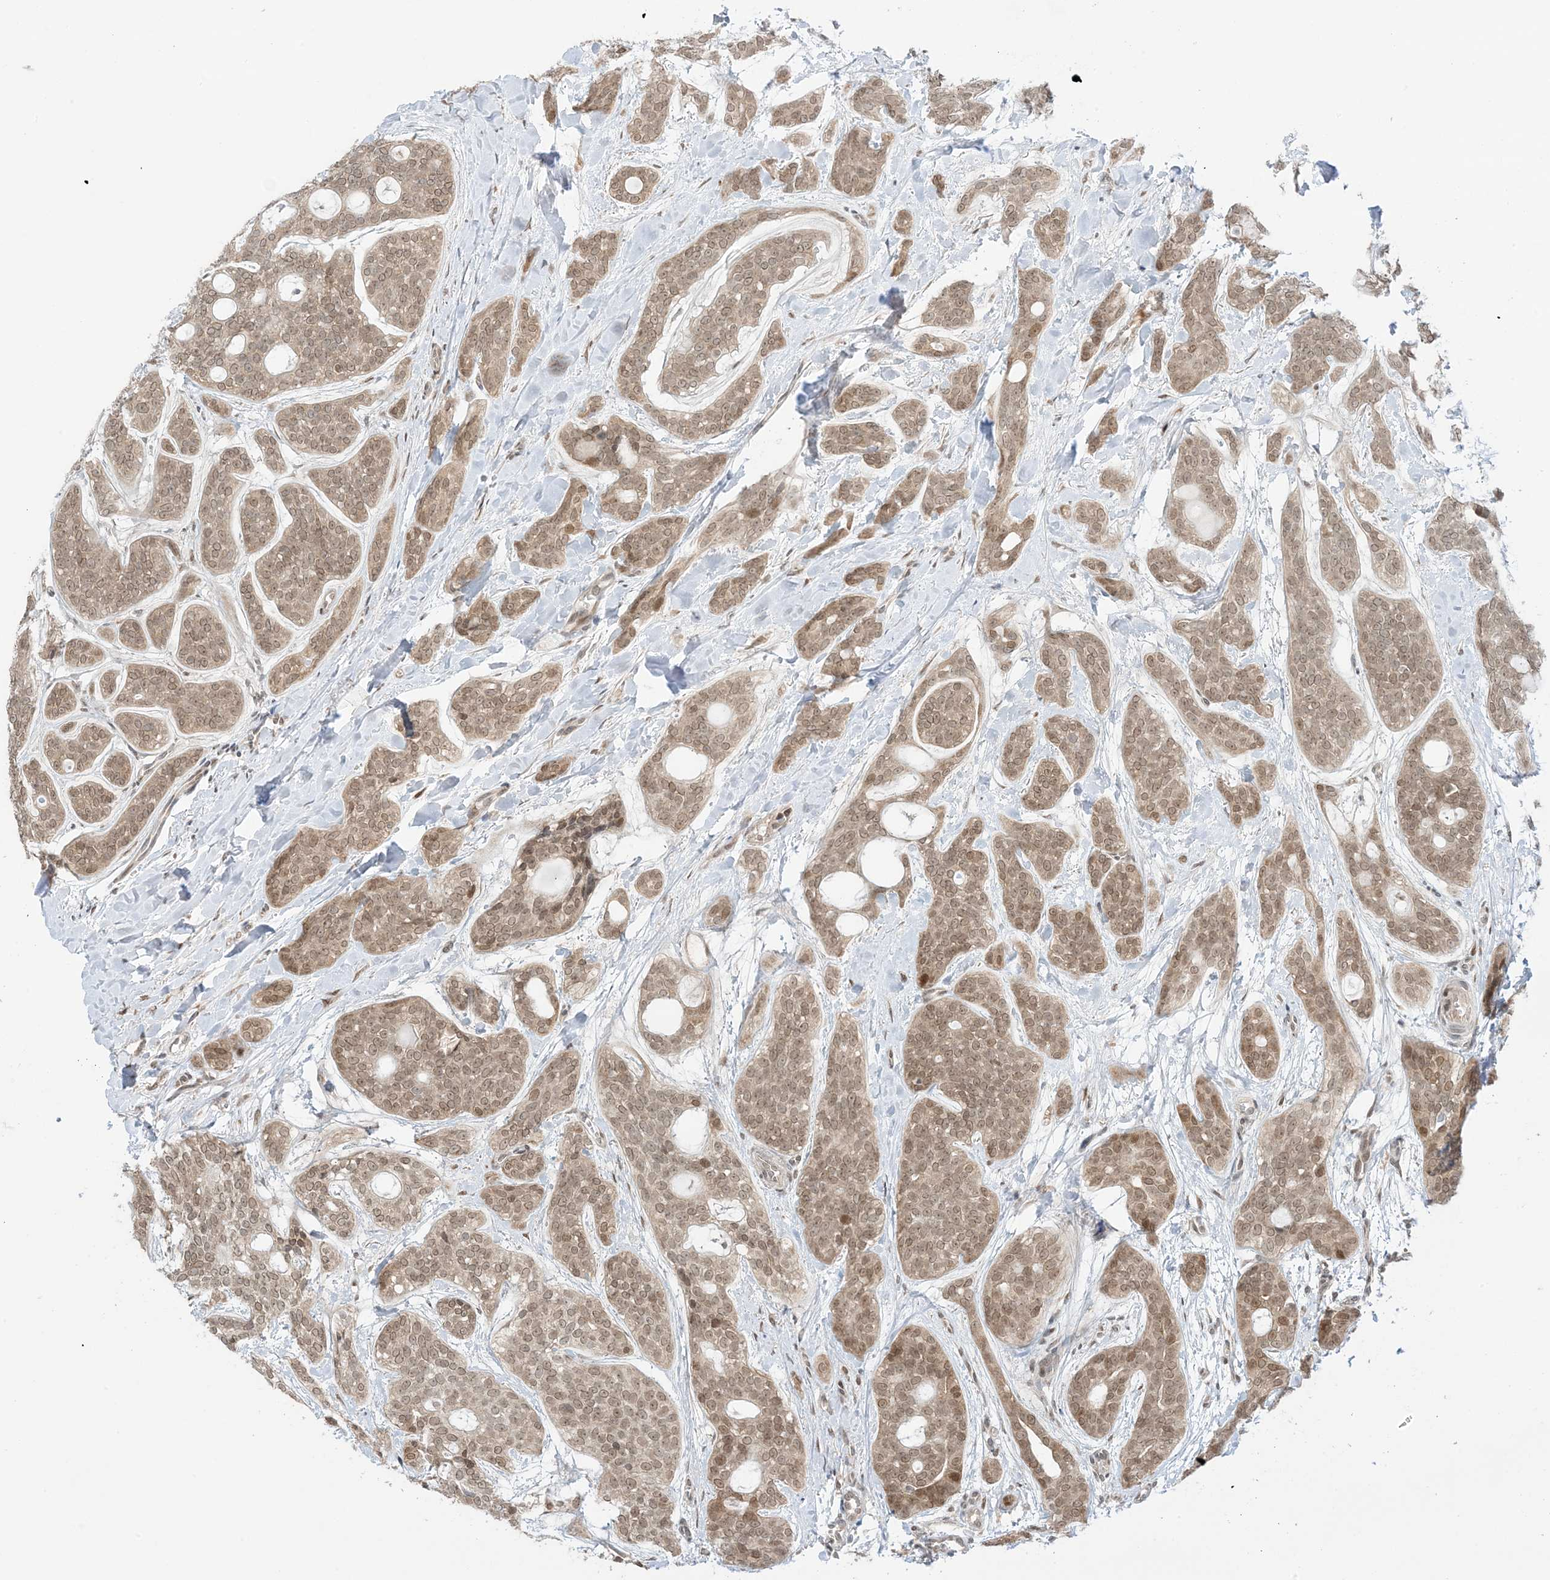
{"staining": {"intensity": "moderate", "quantity": ">75%", "location": "cytoplasmic/membranous,nuclear"}, "tissue": "head and neck cancer", "cell_type": "Tumor cells", "image_type": "cancer", "snomed": [{"axis": "morphology", "description": "Adenocarcinoma, NOS"}, {"axis": "topography", "description": "Head-Neck"}], "caption": "Head and neck adenocarcinoma was stained to show a protein in brown. There is medium levels of moderate cytoplasmic/membranous and nuclear positivity in approximately >75% of tumor cells.", "gene": "UBE2E2", "patient": {"sex": "male", "age": 66}}